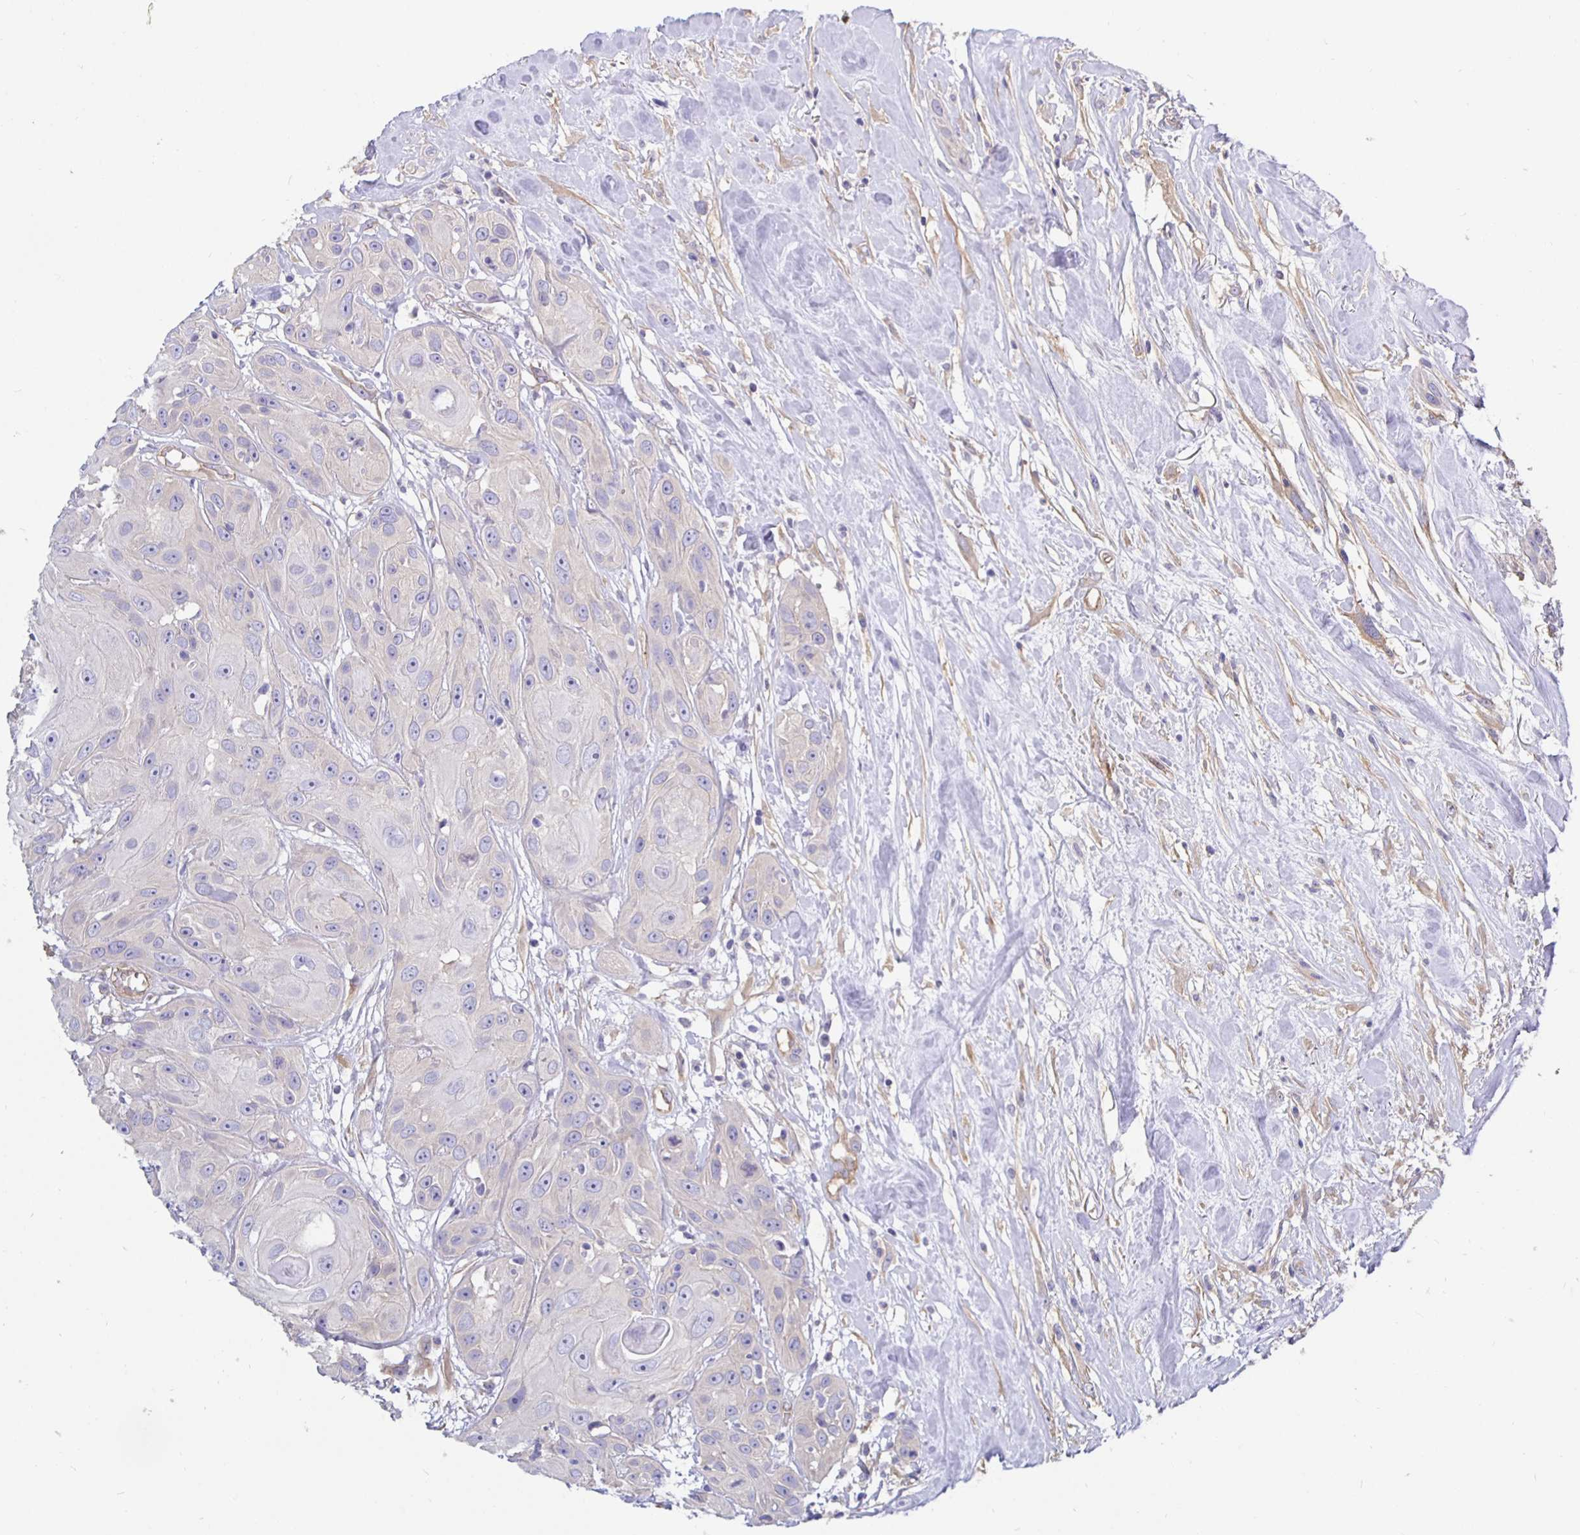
{"staining": {"intensity": "negative", "quantity": "none", "location": "none"}, "tissue": "head and neck cancer", "cell_type": "Tumor cells", "image_type": "cancer", "snomed": [{"axis": "morphology", "description": "Squamous cell carcinoma, NOS"}, {"axis": "topography", "description": "Oral tissue"}, {"axis": "topography", "description": "Head-Neck"}], "caption": "Tumor cells show no significant protein positivity in head and neck squamous cell carcinoma.", "gene": "ARHGEF39", "patient": {"sex": "male", "age": 77}}